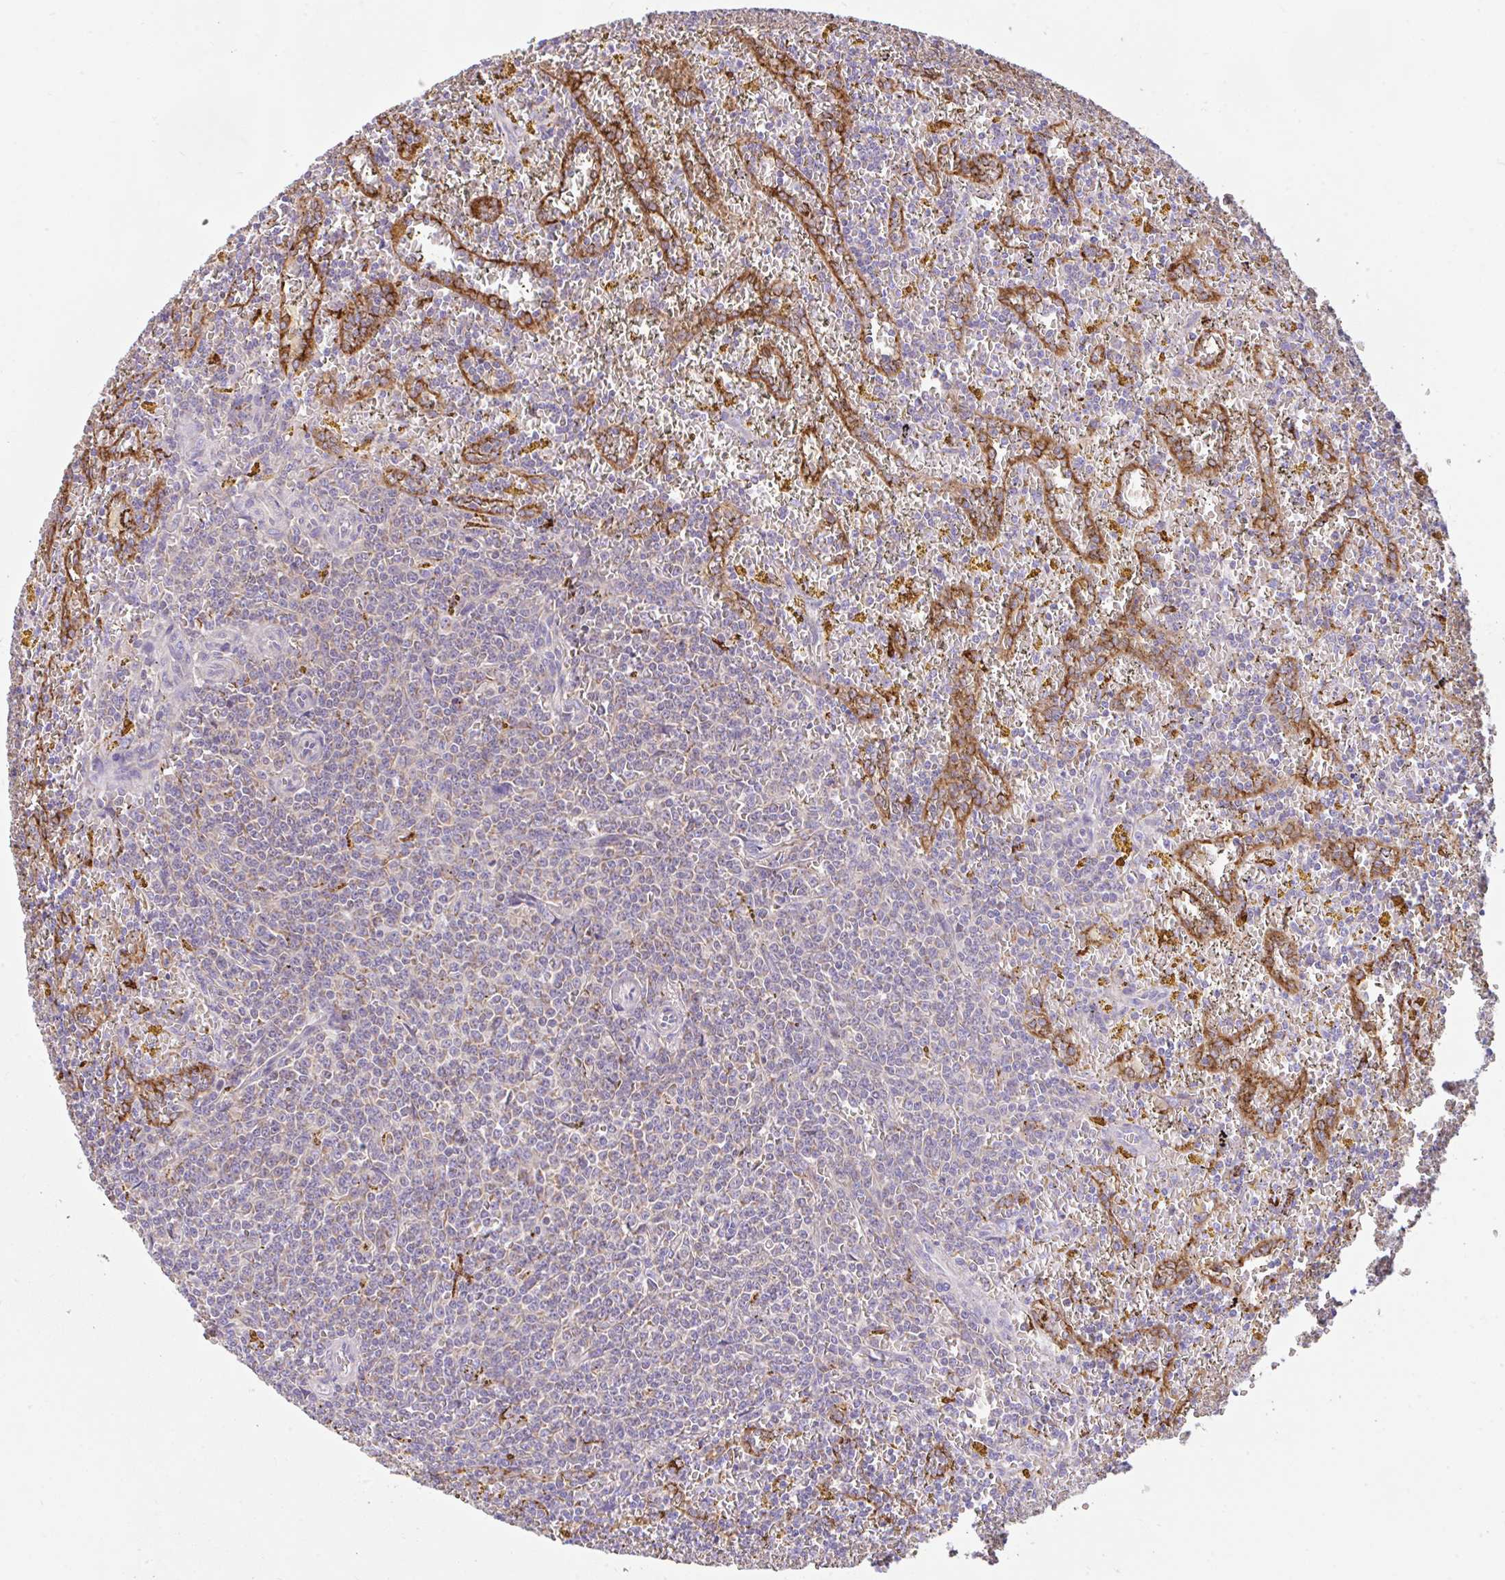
{"staining": {"intensity": "weak", "quantity": "<25%", "location": "cytoplasmic/membranous"}, "tissue": "lymphoma", "cell_type": "Tumor cells", "image_type": "cancer", "snomed": [{"axis": "morphology", "description": "Malignant lymphoma, non-Hodgkin's type, Low grade"}, {"axis": "topography", "description": "Spleen"}, {"axis": "topography", "description": "Lymph node"}], "caption": "Tumor cells show no significant protein positivity in malignant lymphoma, non-Hodgkin's type (low-grade).", "gene": "RALBP1", "patient": {"sex": "female", "age": 66}}